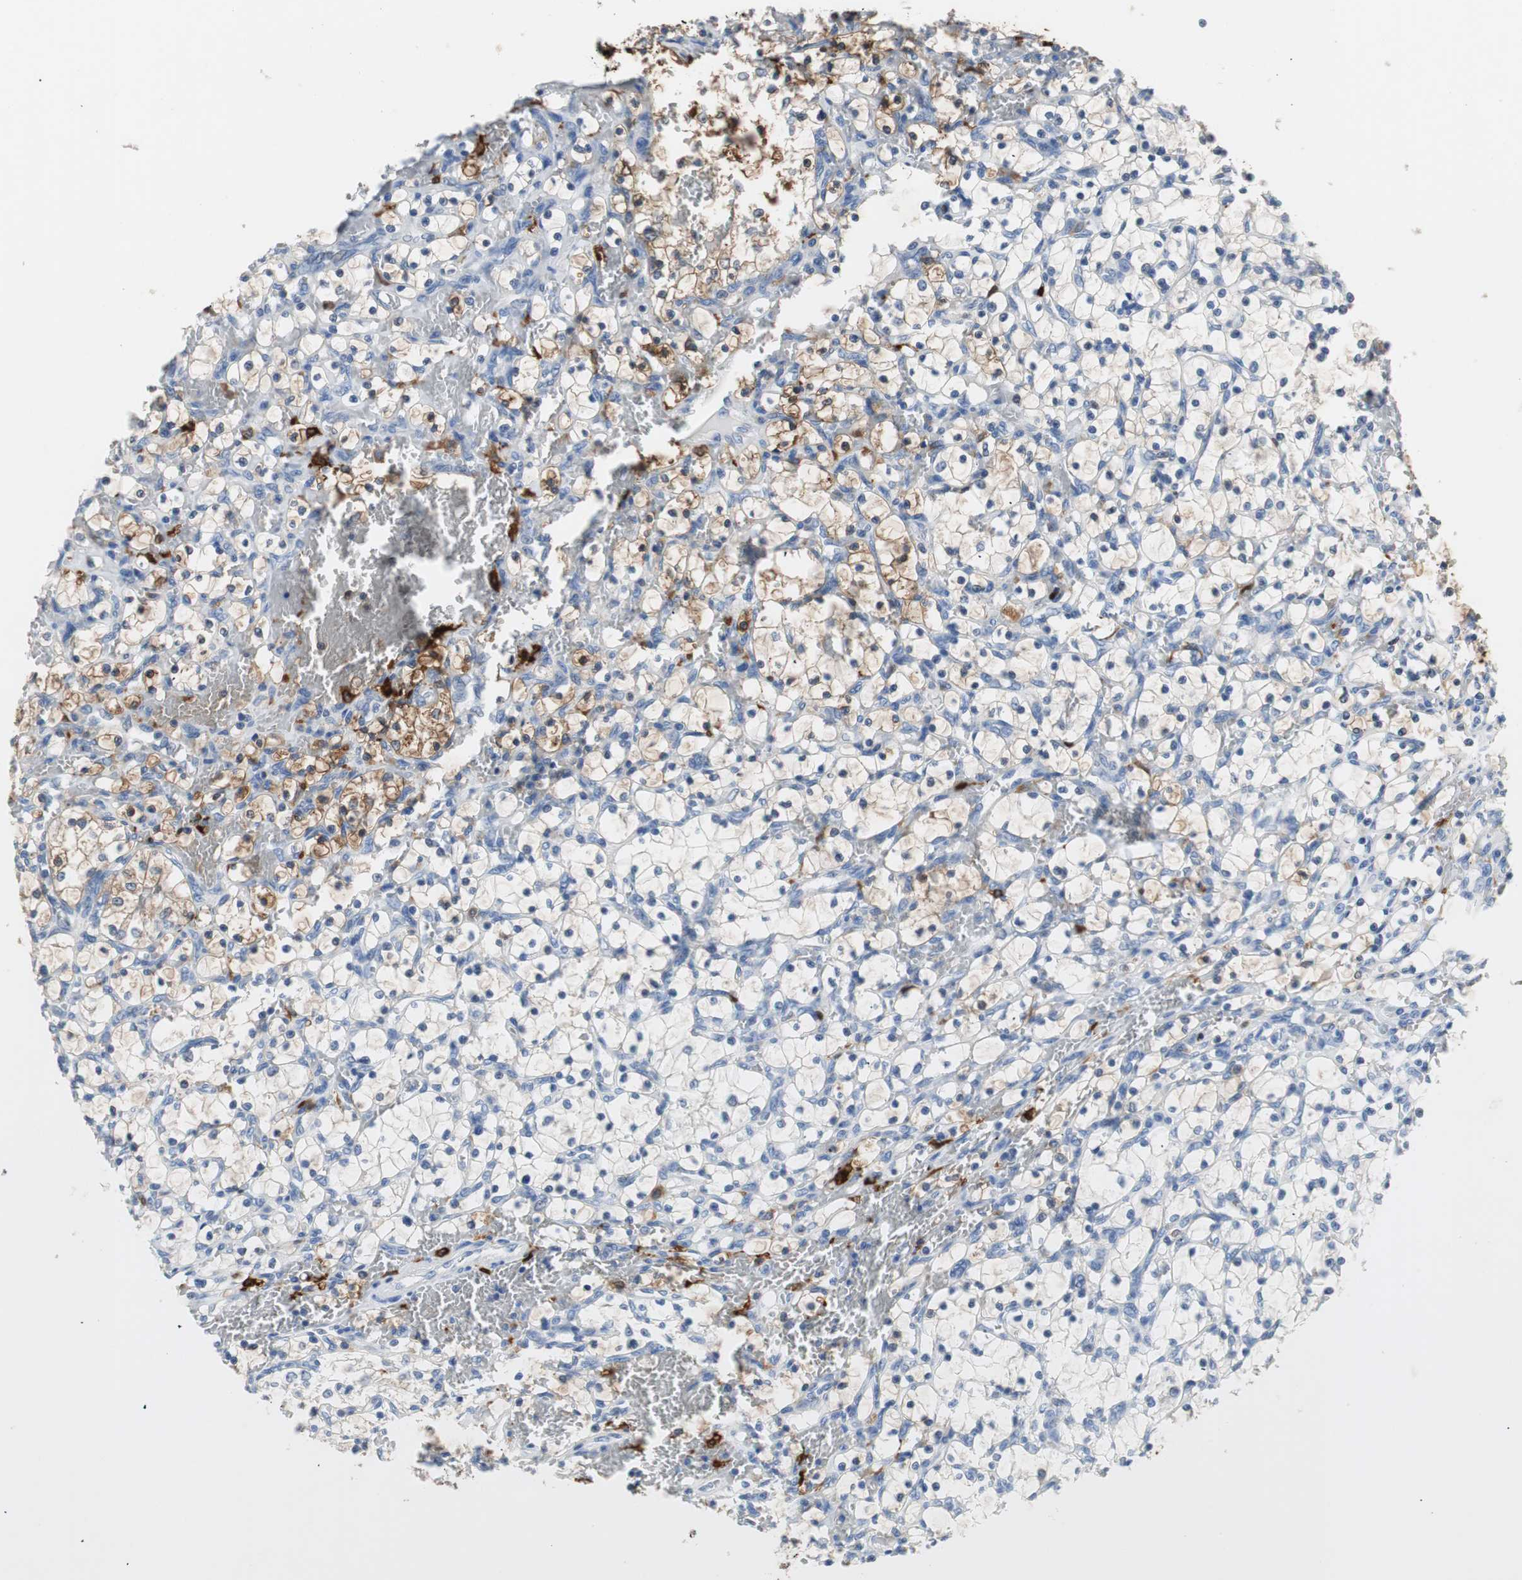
{"staining": {"intensity": "negative", "quantity": "none", "location": "none"}, "tissue": "renal cancer", "cell_type": "Tumor cells", "image_type": "cancer", "snomed": [{"axis": "morphology", "description": "Adenocarcinoma, NOS"}, {"axis": "topography", "description": "Kidney"}], "caption": "DAB immunohistochemical staining of human renal adenocarcinoma shows no significant staining in tumor cells.", "gene": "PI15", "patient": {"sex": "female", "age": 69}}